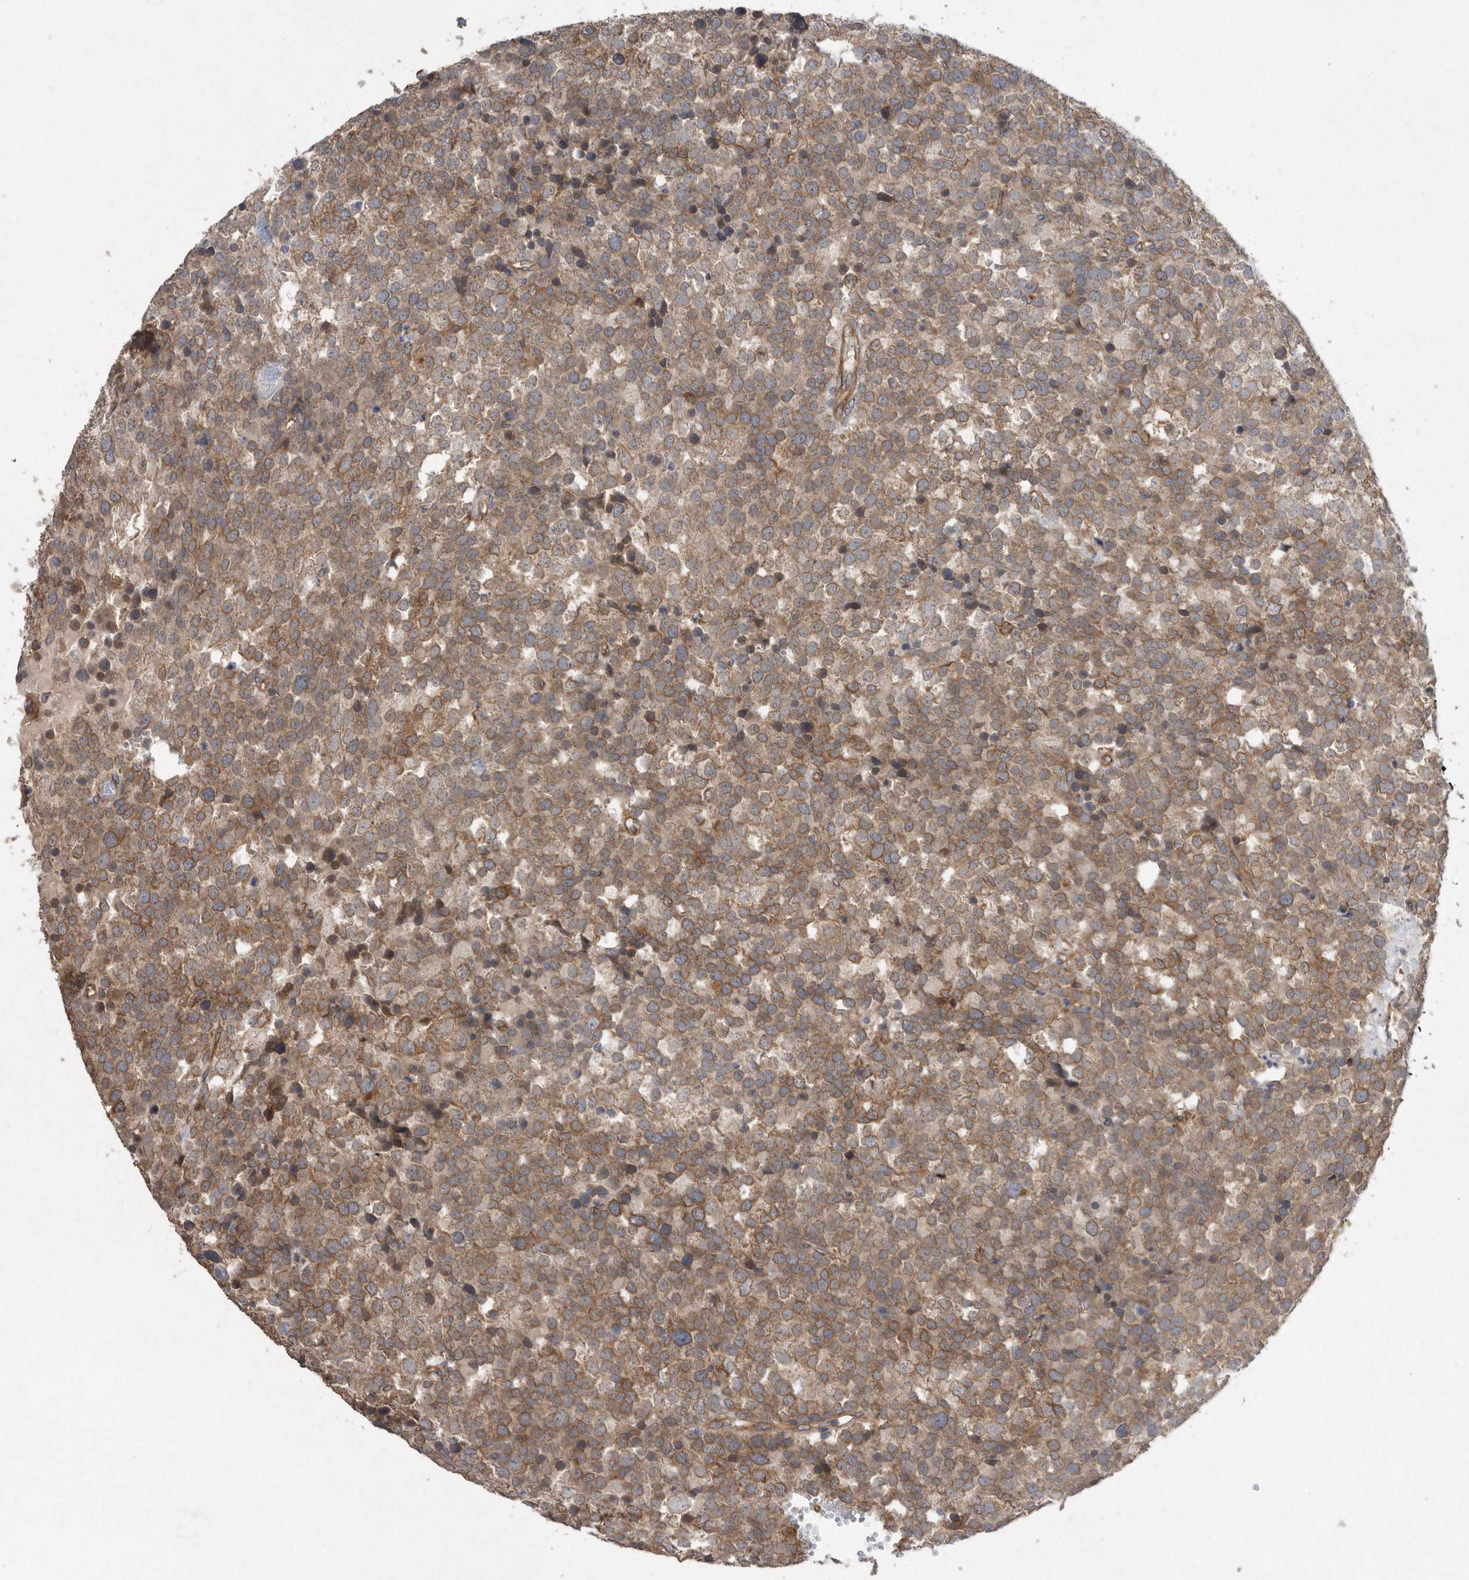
{"staining": {"intensity": "moderate", "quantity": ">75%", "location": "cytoplasmic/membranous"}, "tissue": "testis cancer", "cell_type": "Tumor cells", "image_type": "cancer", "snomed": [{"axis": "morphology", "description": "Seminoma, NOS"}, {"axis": "topography", "description": "Testis"}], "caption": "Human testis seminoma stained with a protein marker displays moderate staining in tumor cells.", "gene": "PON2", "patient": {"sex": "male", "age": 71}}